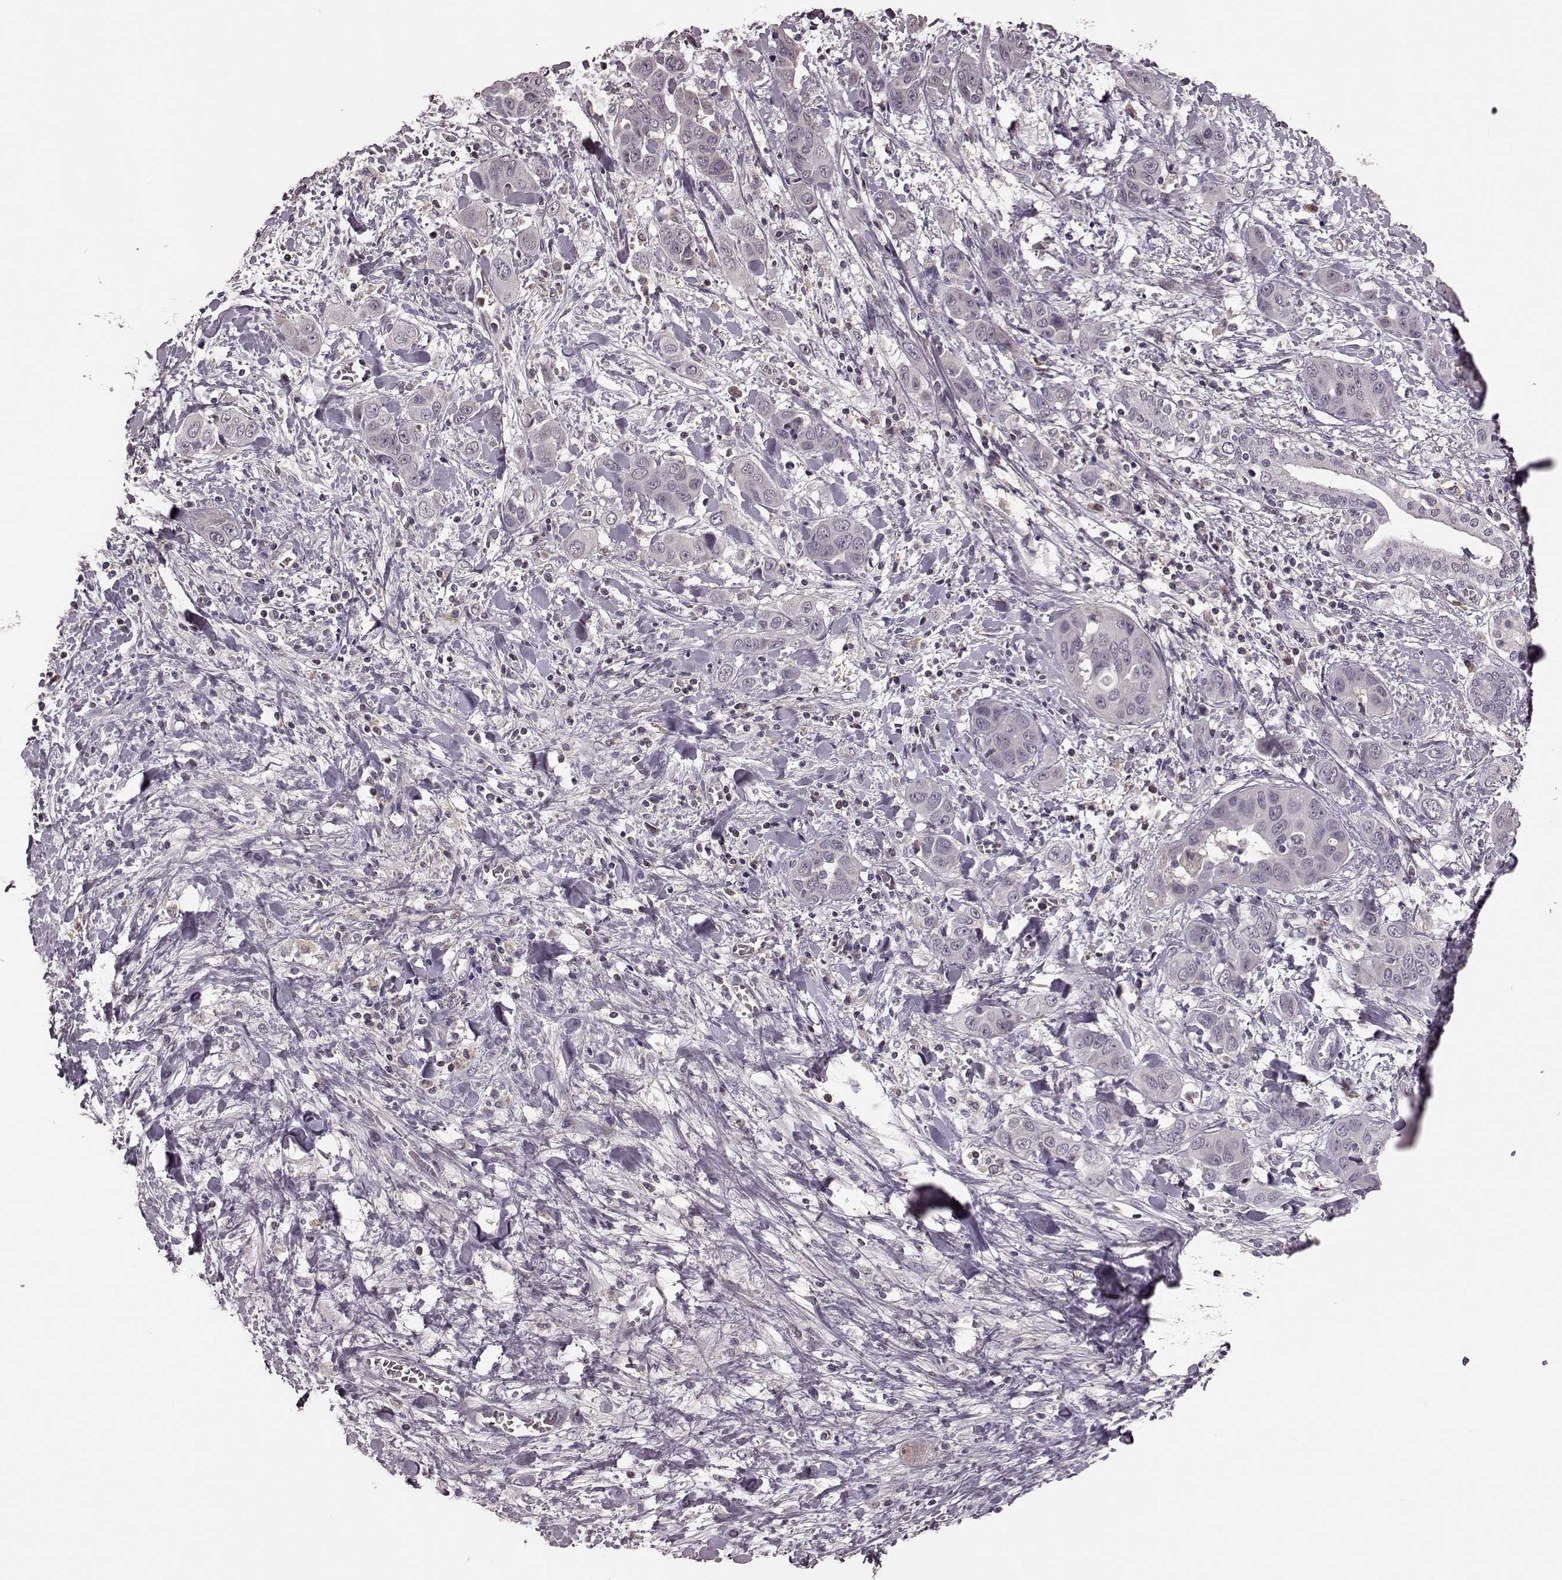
{"staining": {"intensity": "negative", "quantity": "none", "location": "none"}, "tissue": "liver cancer", "cell_type": "Tumor cells", "image_type": "cancer", "snomed": [{"axis": "morphology", "description": "Cholangiocarcinoma"}, {"axis": "topography", "description": "Liver"}], "caption": "Tumor cells are negative for brown protein staining in liver cancer (cholangiocarcinoma). (DAB immunohistochemistry (IHC) with hematoxylin counter stain).", "gene": "NRL", "patient": {"sex": "female", "age": 52}}